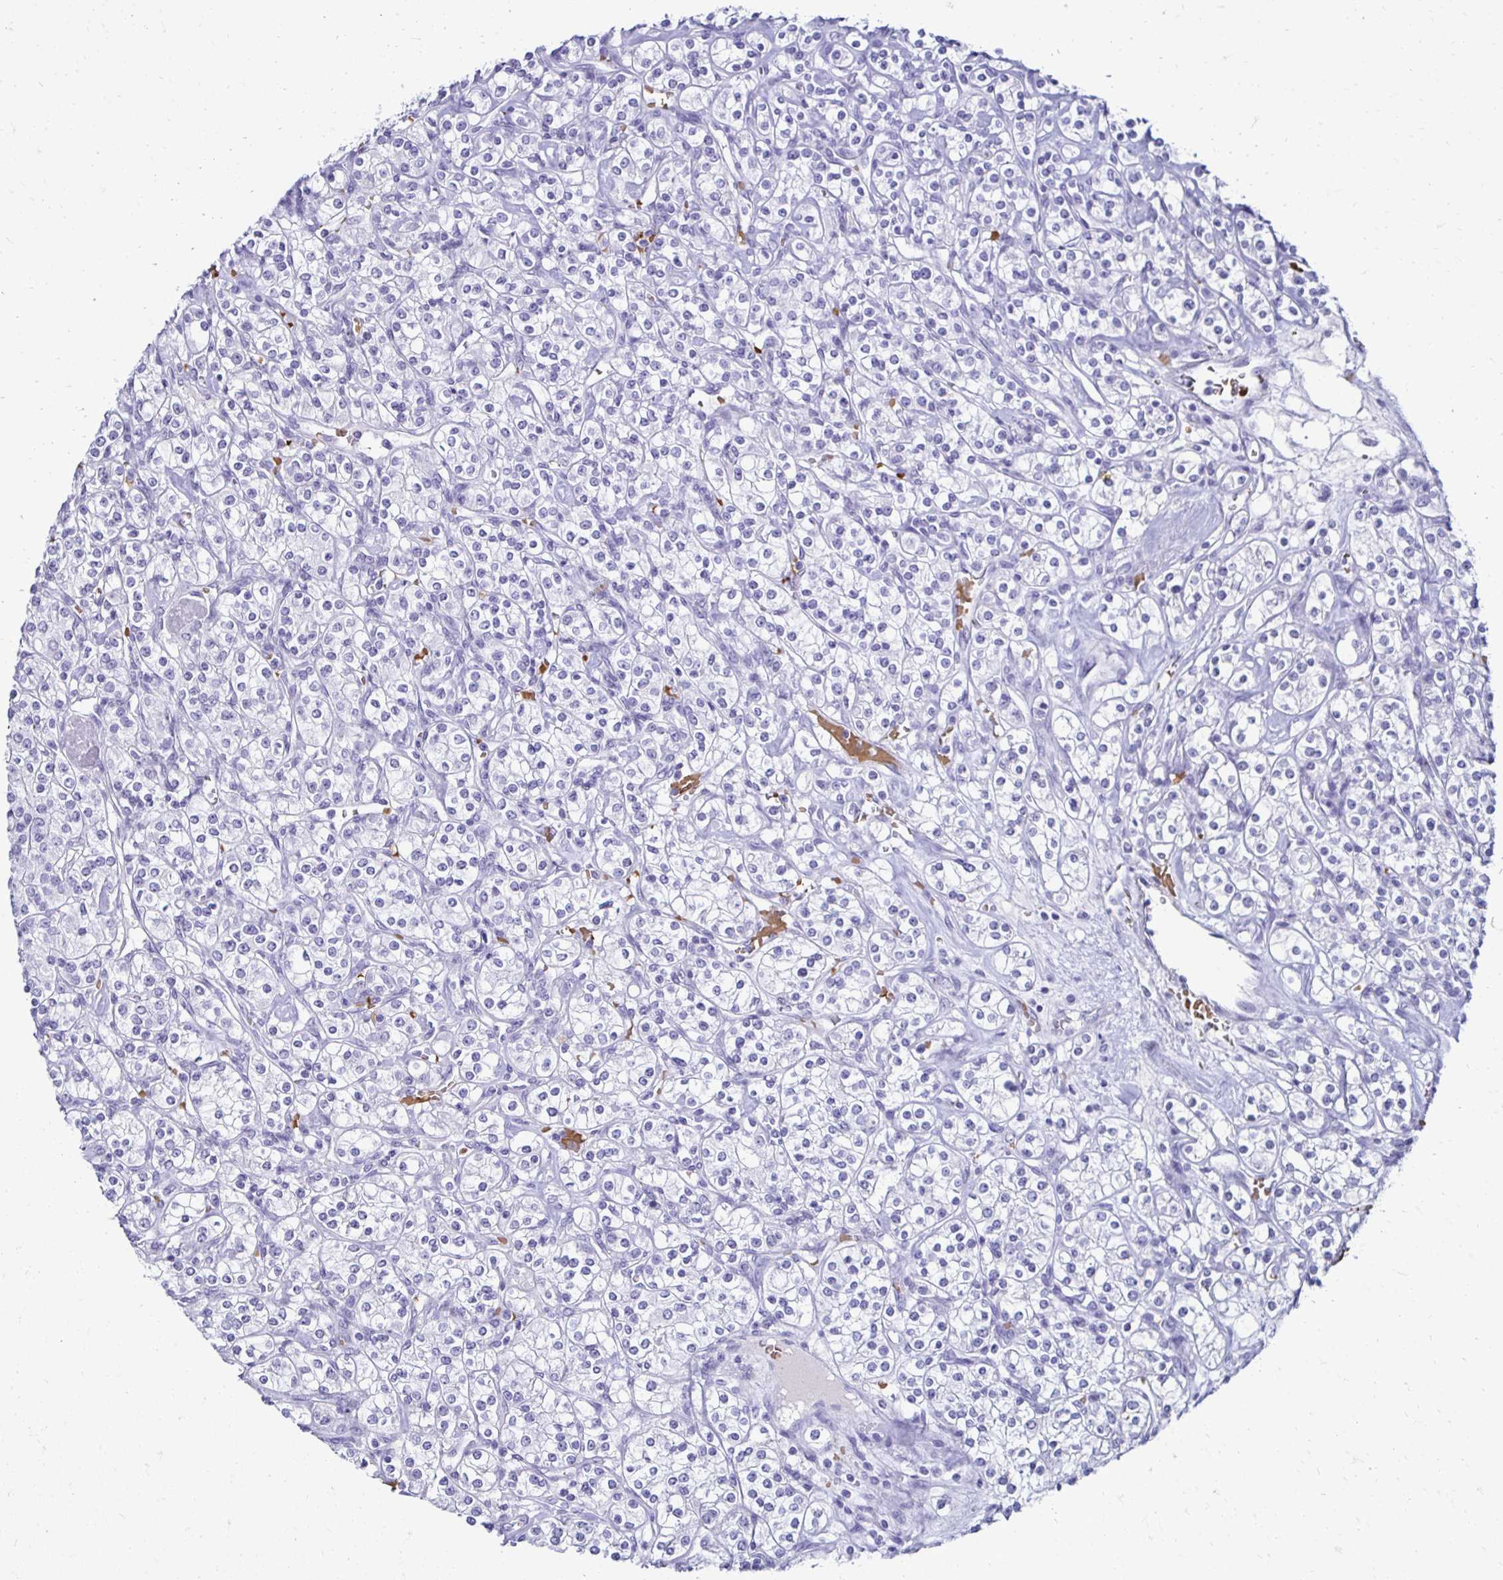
{"staining": {"intensity": "negative", "quantity": "none", "location": "none"}, "tissue": "renal cancer", "cell_type": "Tumor cells", "image_type": "cancer", "snomed": [{"axis": "morphology", "description": "Adenocarcinoma, NOS"}, {"axis": "topography", "description": "Kidney"}], "caption": "A high-resolution image shows IHC staining of renal cancer, which displays no significant staining in tumor cells.", "gene": "RHBDL3", "patient": {"sex": "male", "age": 77}}